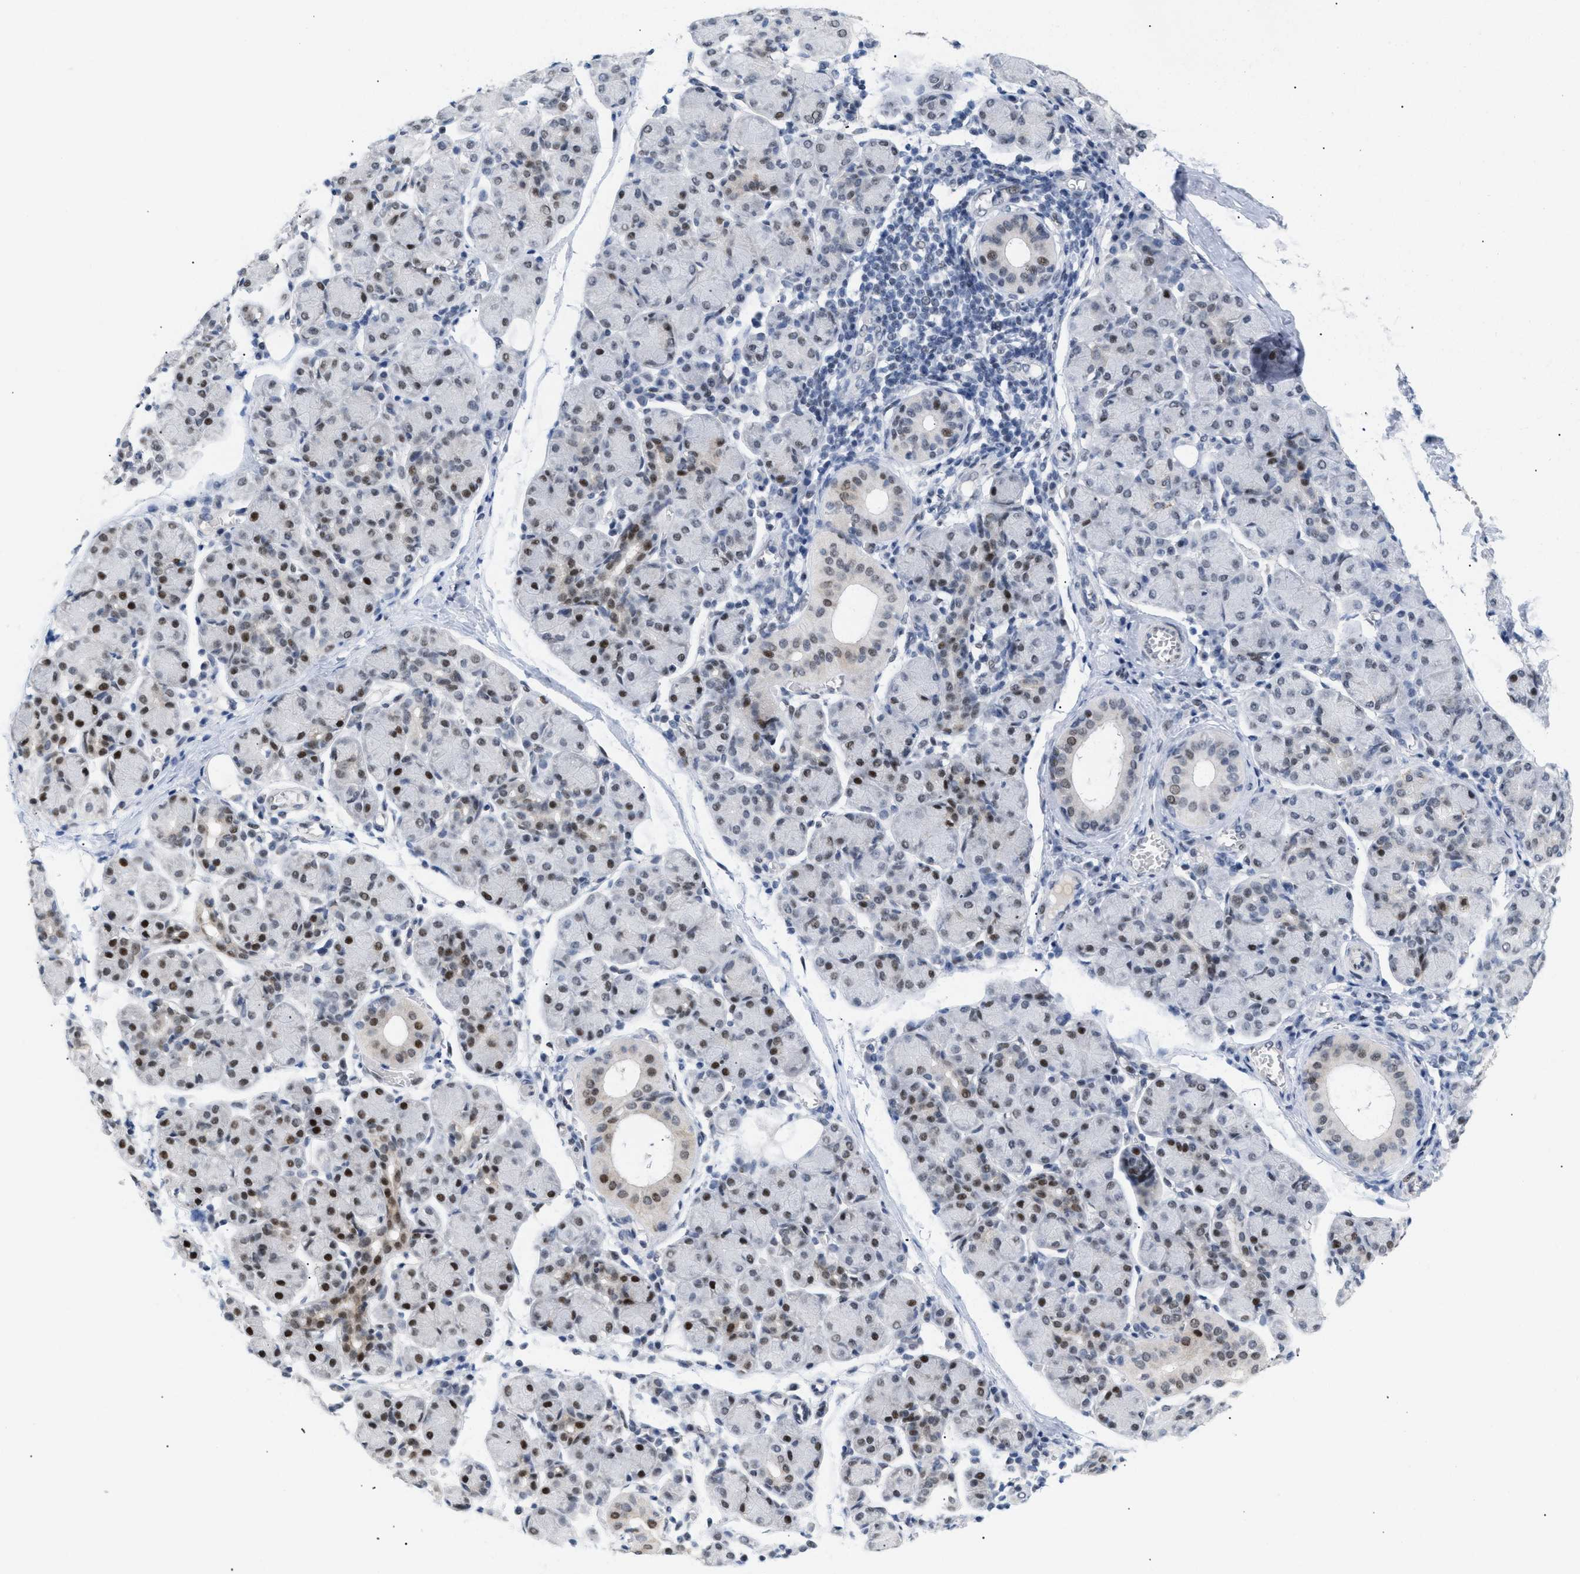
{"staining": {"intensity": "strong", "quantity": "25%-75%", "location": "nuclear"}, "tissue": "salivary gland", "cell_type": "Glandular cells", "image_type": "normal", "snomed": [{"axis": "morphology", "description": "Normal tissue, NOS"}, {"axis": "morphology", "description": "Inflammation, NOS"}, {"axis": "topography", "description": "Lymph node"}, {"axis": "topography", "description": "Salivary gland"}], "caption": "Immunohistochemistry (IHC) of unremarkable human salivary gland displays high levels of strong nuclear staining in approximately 25%-75% of glandular cells.", "gene": "PPARD", "patient": {"sex": "male", "age": 3}}